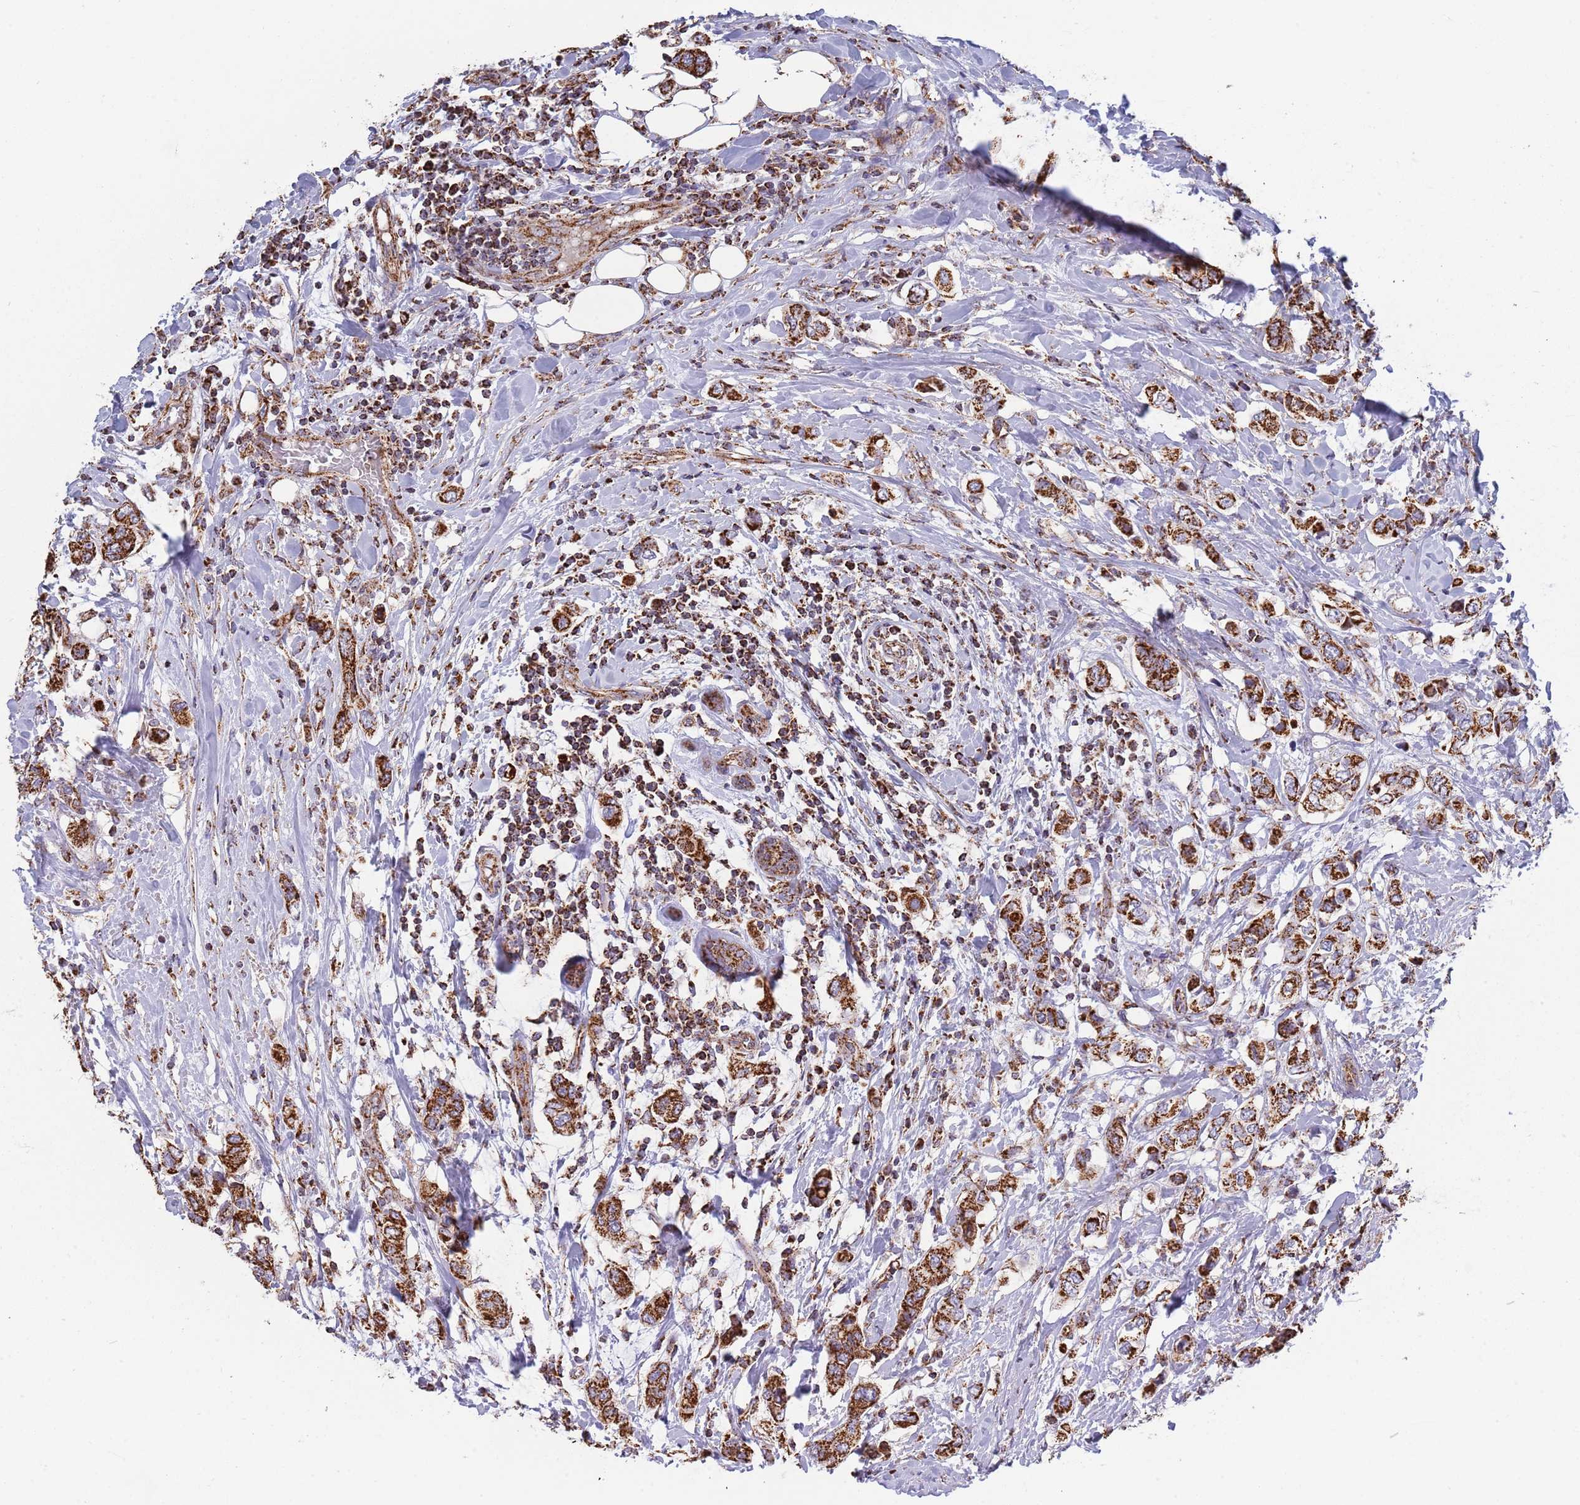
{"staining": {"intensity": "strong", "quantity": ">75%", "location": "cytoplasmic/membranous"}, "tissue": "breast cancer", "cell_type": "Tumor cells", "image_type": "cancer", "snomed": [{"axis": "morphology", "description": "Lobular carcinoma"}, {"axis": "topography", "description": "Breast"}], "caption": "Brown immunohistochemical staining in breast cancer (lobular carcinoma) exhibits strong cytoplasmic/membranous positivity in approximately >75% of tumor cells.", "gene": "VPS16", "patient": {"sex": "female", "age": 51}}